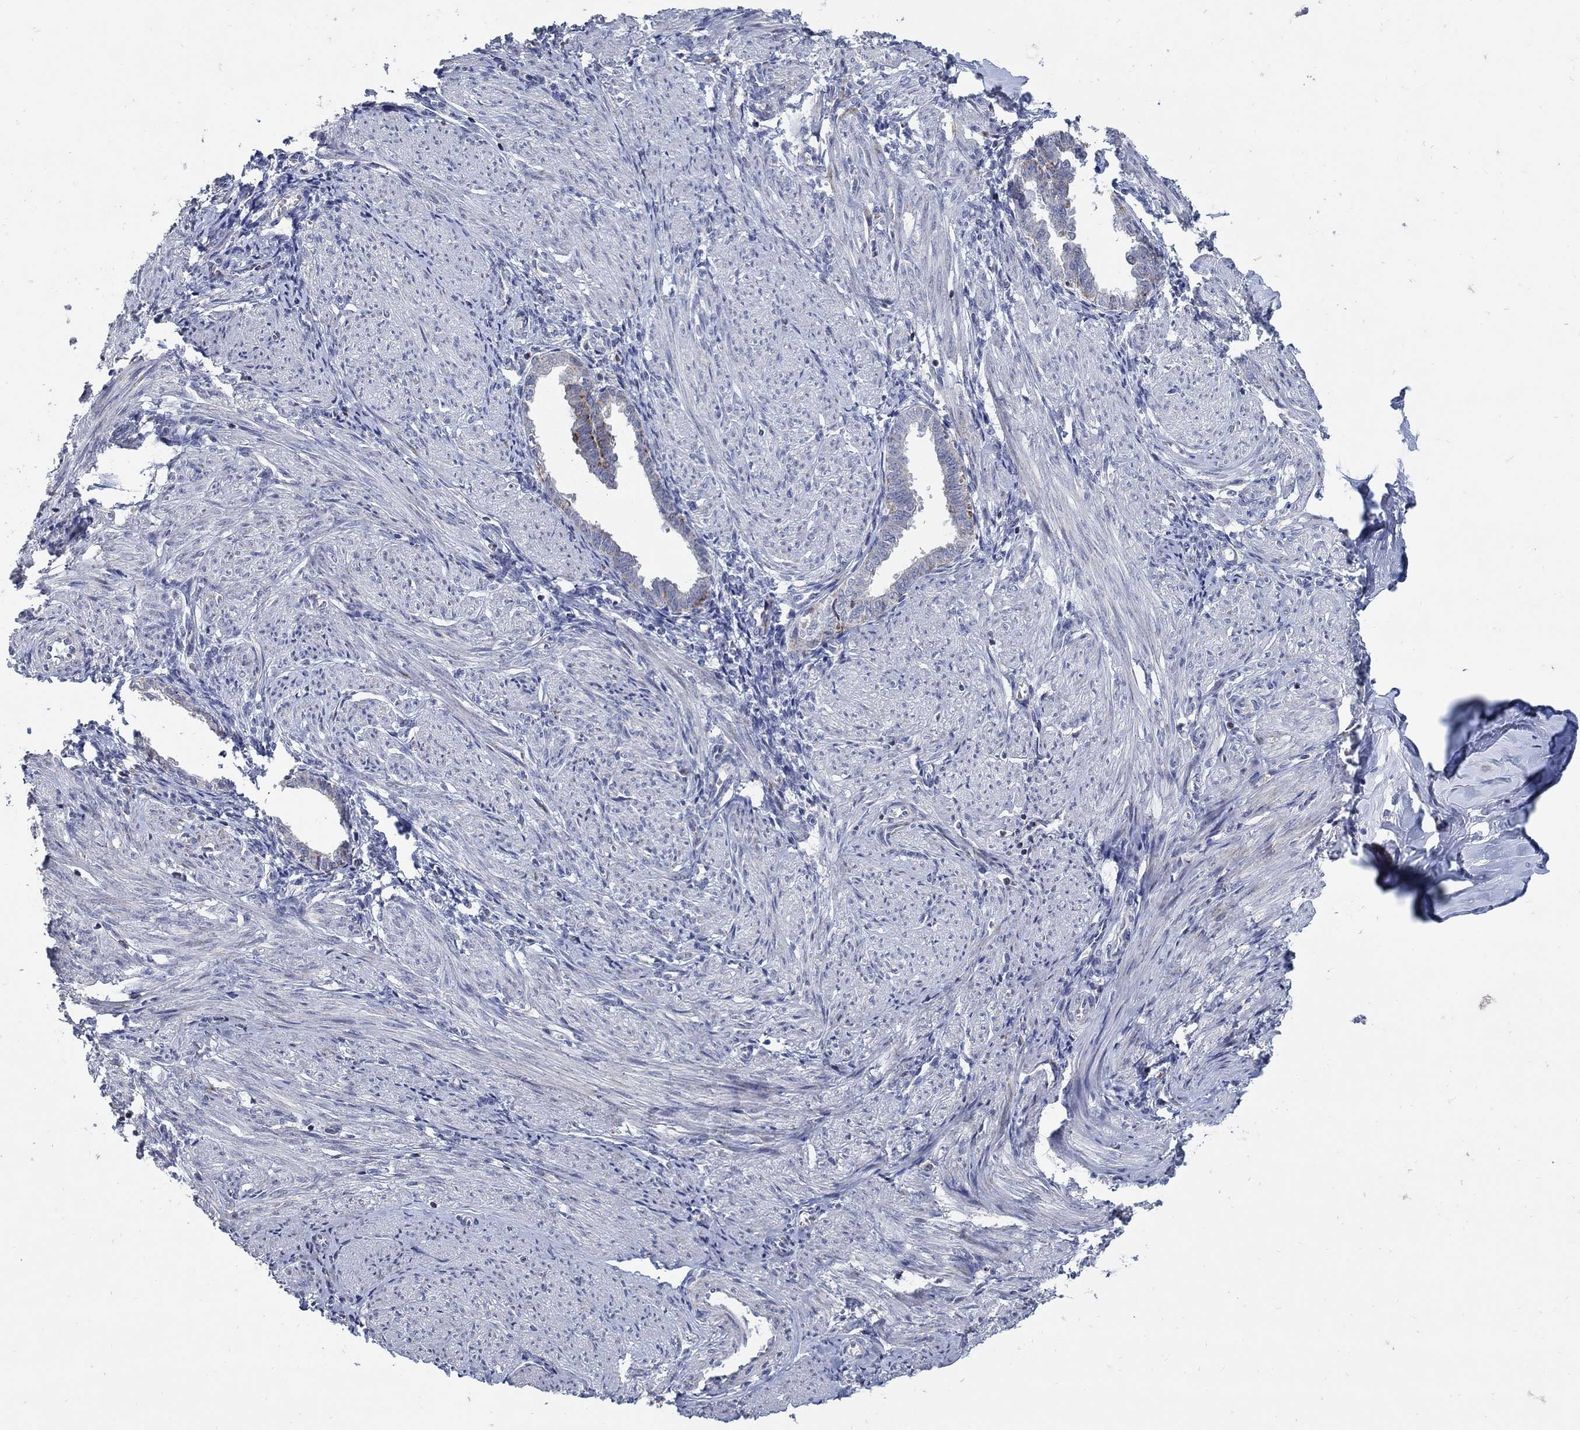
{"staining": {"intensity": "negative", "quantity": "none", "location": "none"}, "tissue": "endometrium", "cell_type": "Cells in endometrial stroma", "image_type": "normal", "snomed": [{"axis": "morphology", "description": "Normal tissue, NOS"}, {"axis": "topography", "description": "Endometrium"}], "caption": "A high-resolution photomicrograph shows immunohistochemistry (IHC) staining of unremarkable endometrium, which reveals no significant positivity in cells in endometrial stroma.", "gene": "HMX2", "patient": {"sex": "female", "age": 37}}